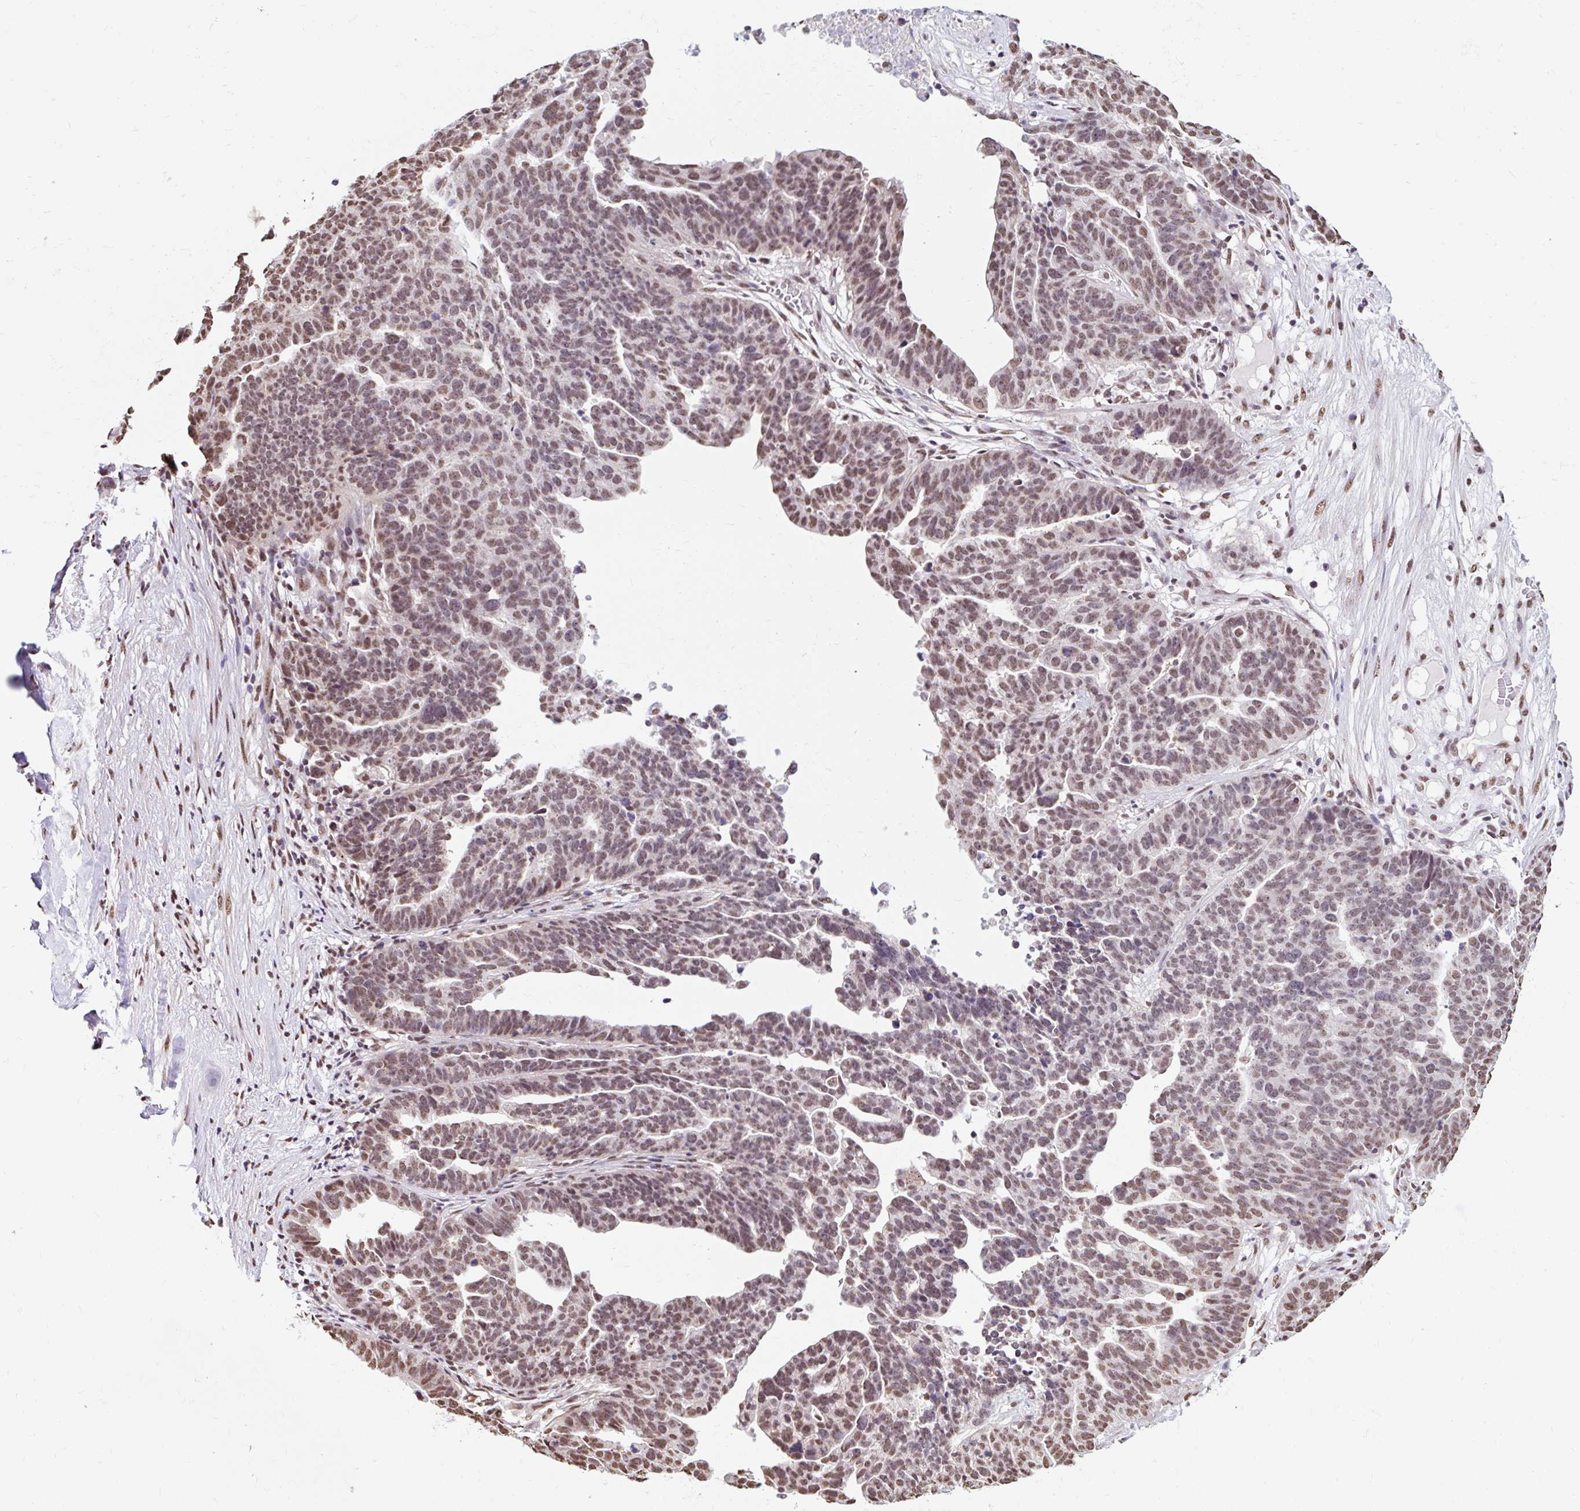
{"staining": {"intensity": "moderate", "quantity": "25%-75%", "location": "nuclear"}, "tissue": "ovarian cancer", "cell_type": "Tumor cells", "image_type": "cancer", "snomed": [{"axis": "morphology", "description": "Cystadenocarcinoma, serous, NOS"}, {"axis": "topography", "description": "Ovary"}], "caption": "Approximately 25%-75% of tumor cells in ovarian serous cystadenocarcinoma exhibit moderate nuclear protein expression as visualized by brown immunohistochemical staining.", "gene": "BICRA", "patient": {"sex": "female", "age": 59}}